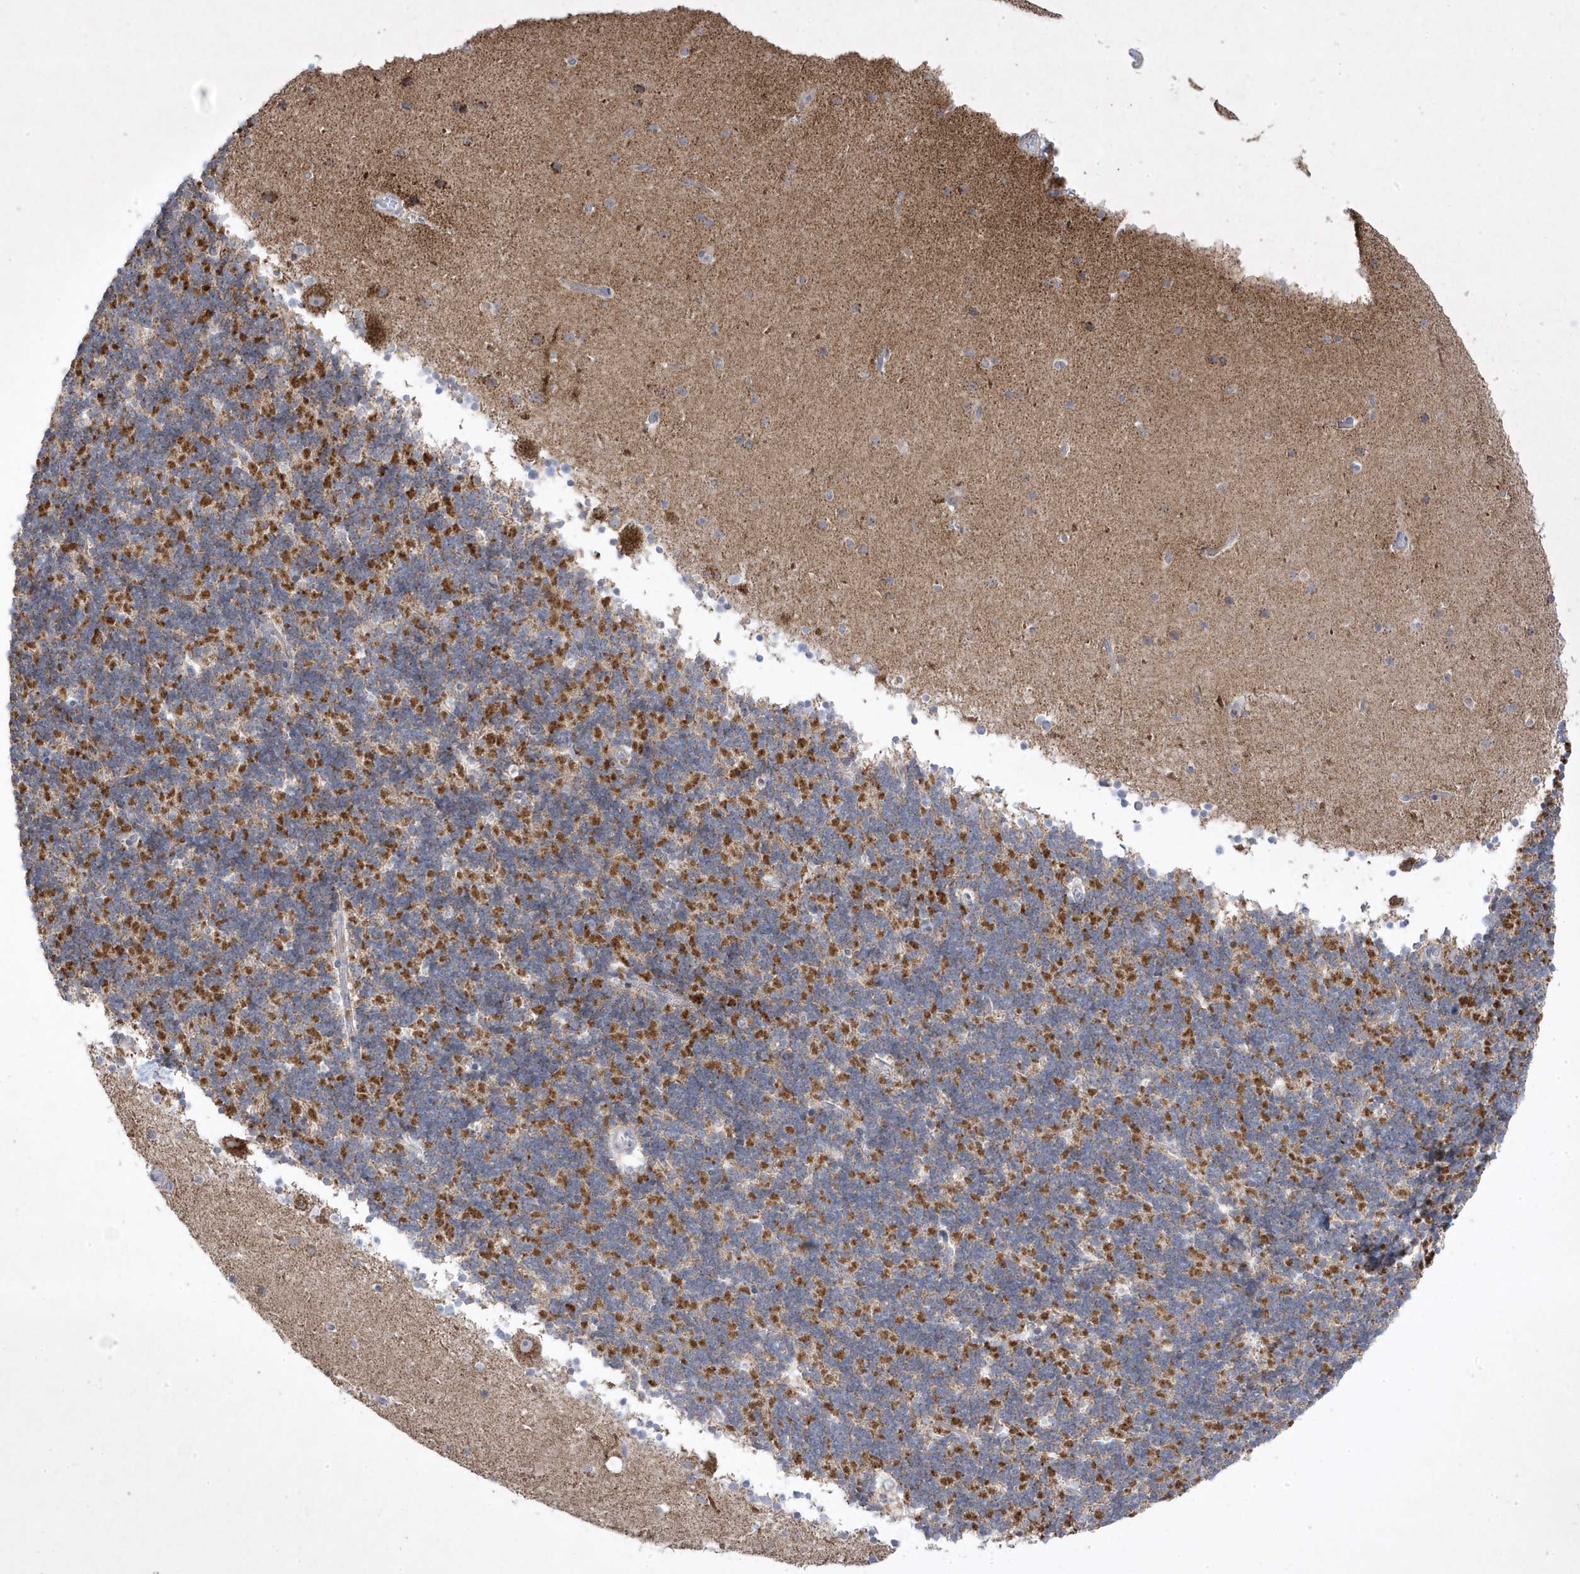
{"staining": {"intensity": "moderate", "quantity": "25%-75%", "location": "cytoplasmic/membranous"}, "tissue": "cerebellum", "cell_type": "Cells in granular layer", "image_type": "normal", "snomed": [{"axis": "morphology", "description": "Normal tissue, NOS"}, {"axis": "topography", "description": "Cerebellum"}], "caption": "The immunohistochemical stain labels moderate cytoplasmic/membranous expression in cells in granular layer of unremarkable cerebellum. (IHC, brightfield microscopy, high magnification).", "gene": "ADAMTSL3", "patient": {"sex": "male", "age": 57}}